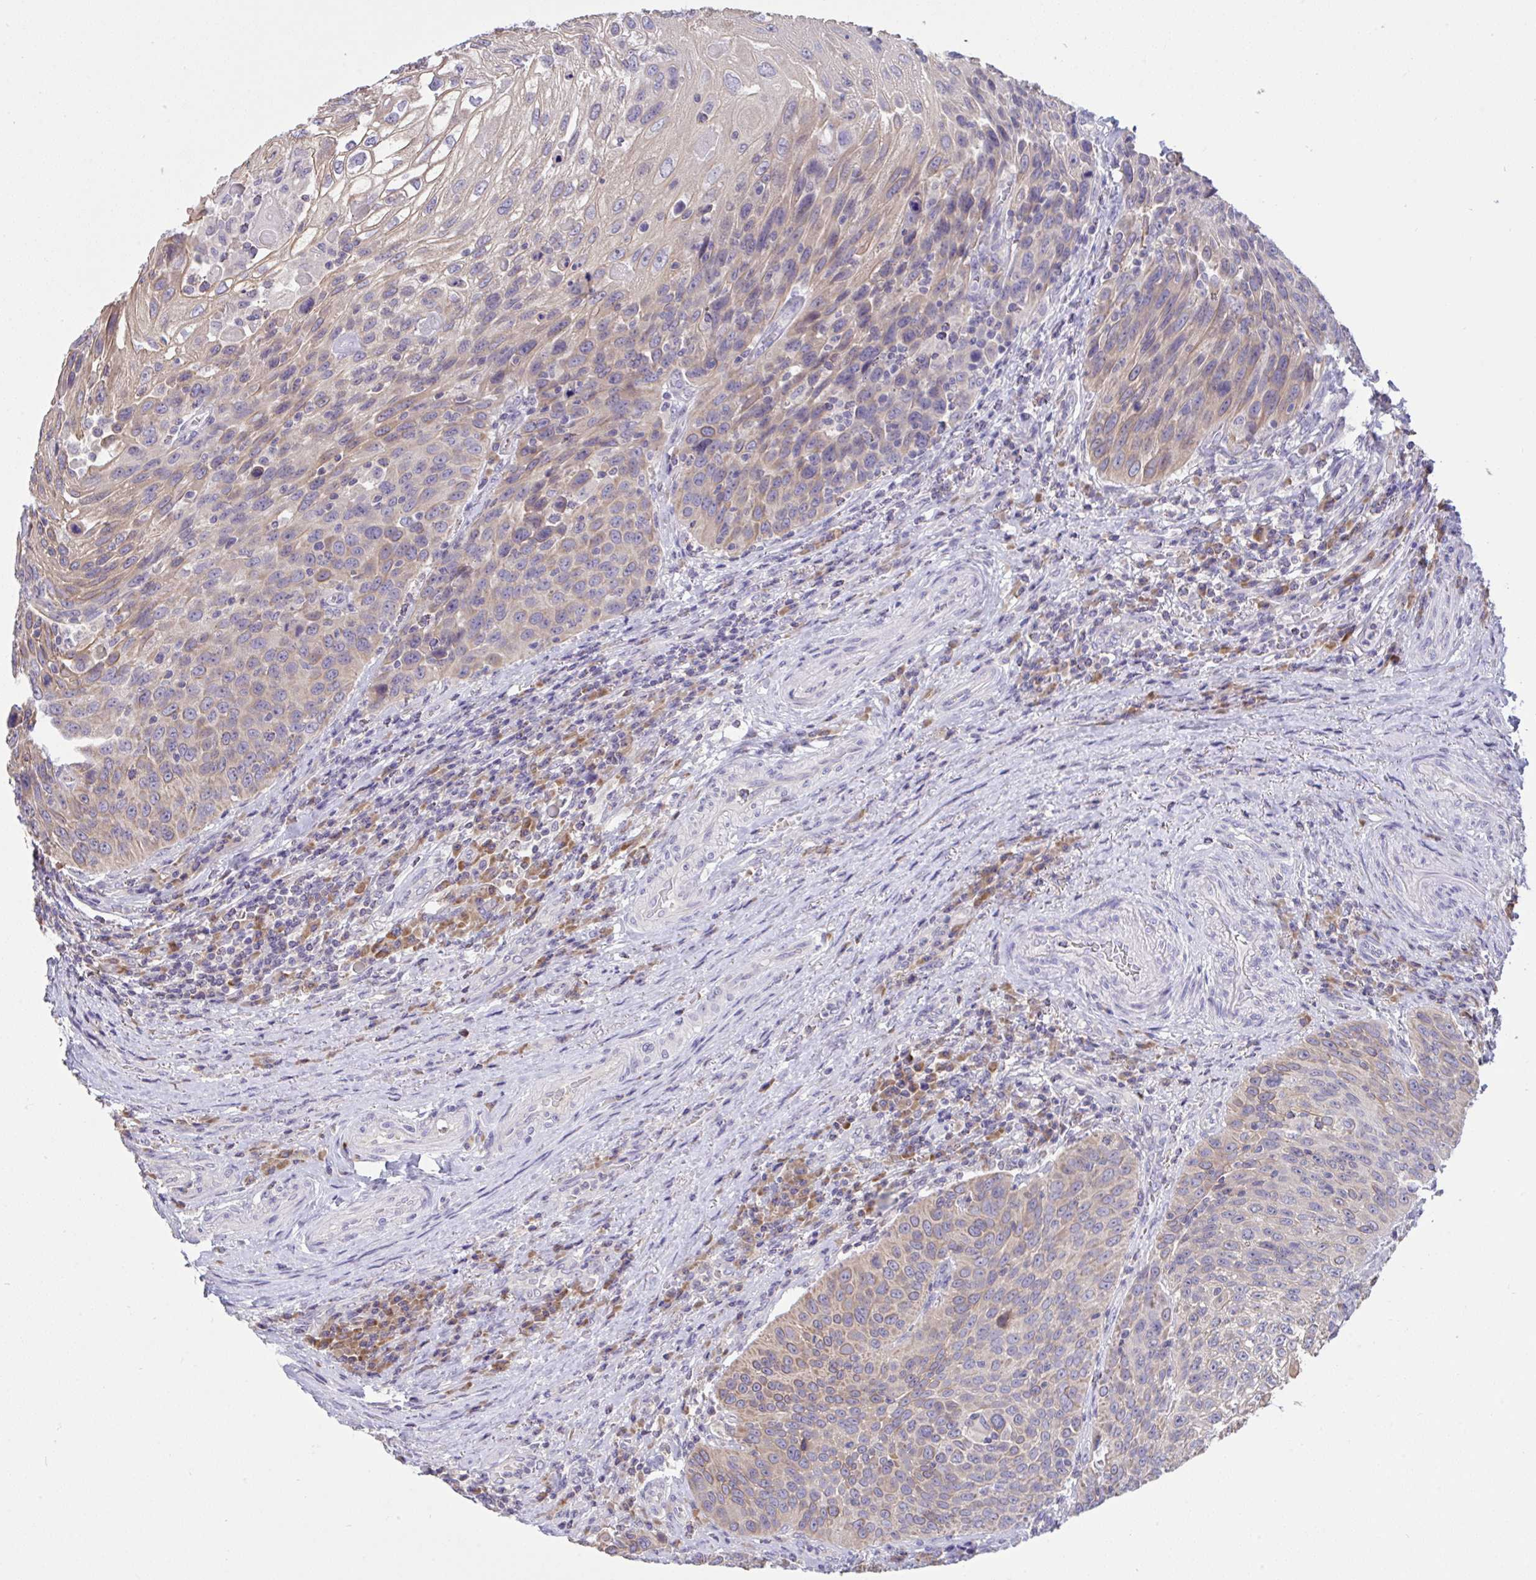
{"staining": {"intensity": "weak", "quantity": "25%-75%", "location": "cytoplasmic/membranous"}, "tissue": "urothelial cancer", "cell_type": "Tumor cells", "image_type": "cancer", "snomed": [{"axis": "morphology", "description": "Urothelial carcinoma, High grade"}, {"axis": "topography", "description": "Urinary bladder"}], "caption": "Protein expression analysis of urothelial cancer exhibits weak cytoplasmic/membranous positivity in approximately 25%-75% of tumor cells.", "gene": "TMEM41A", "patient": {"sex": "female", "age": 70}}